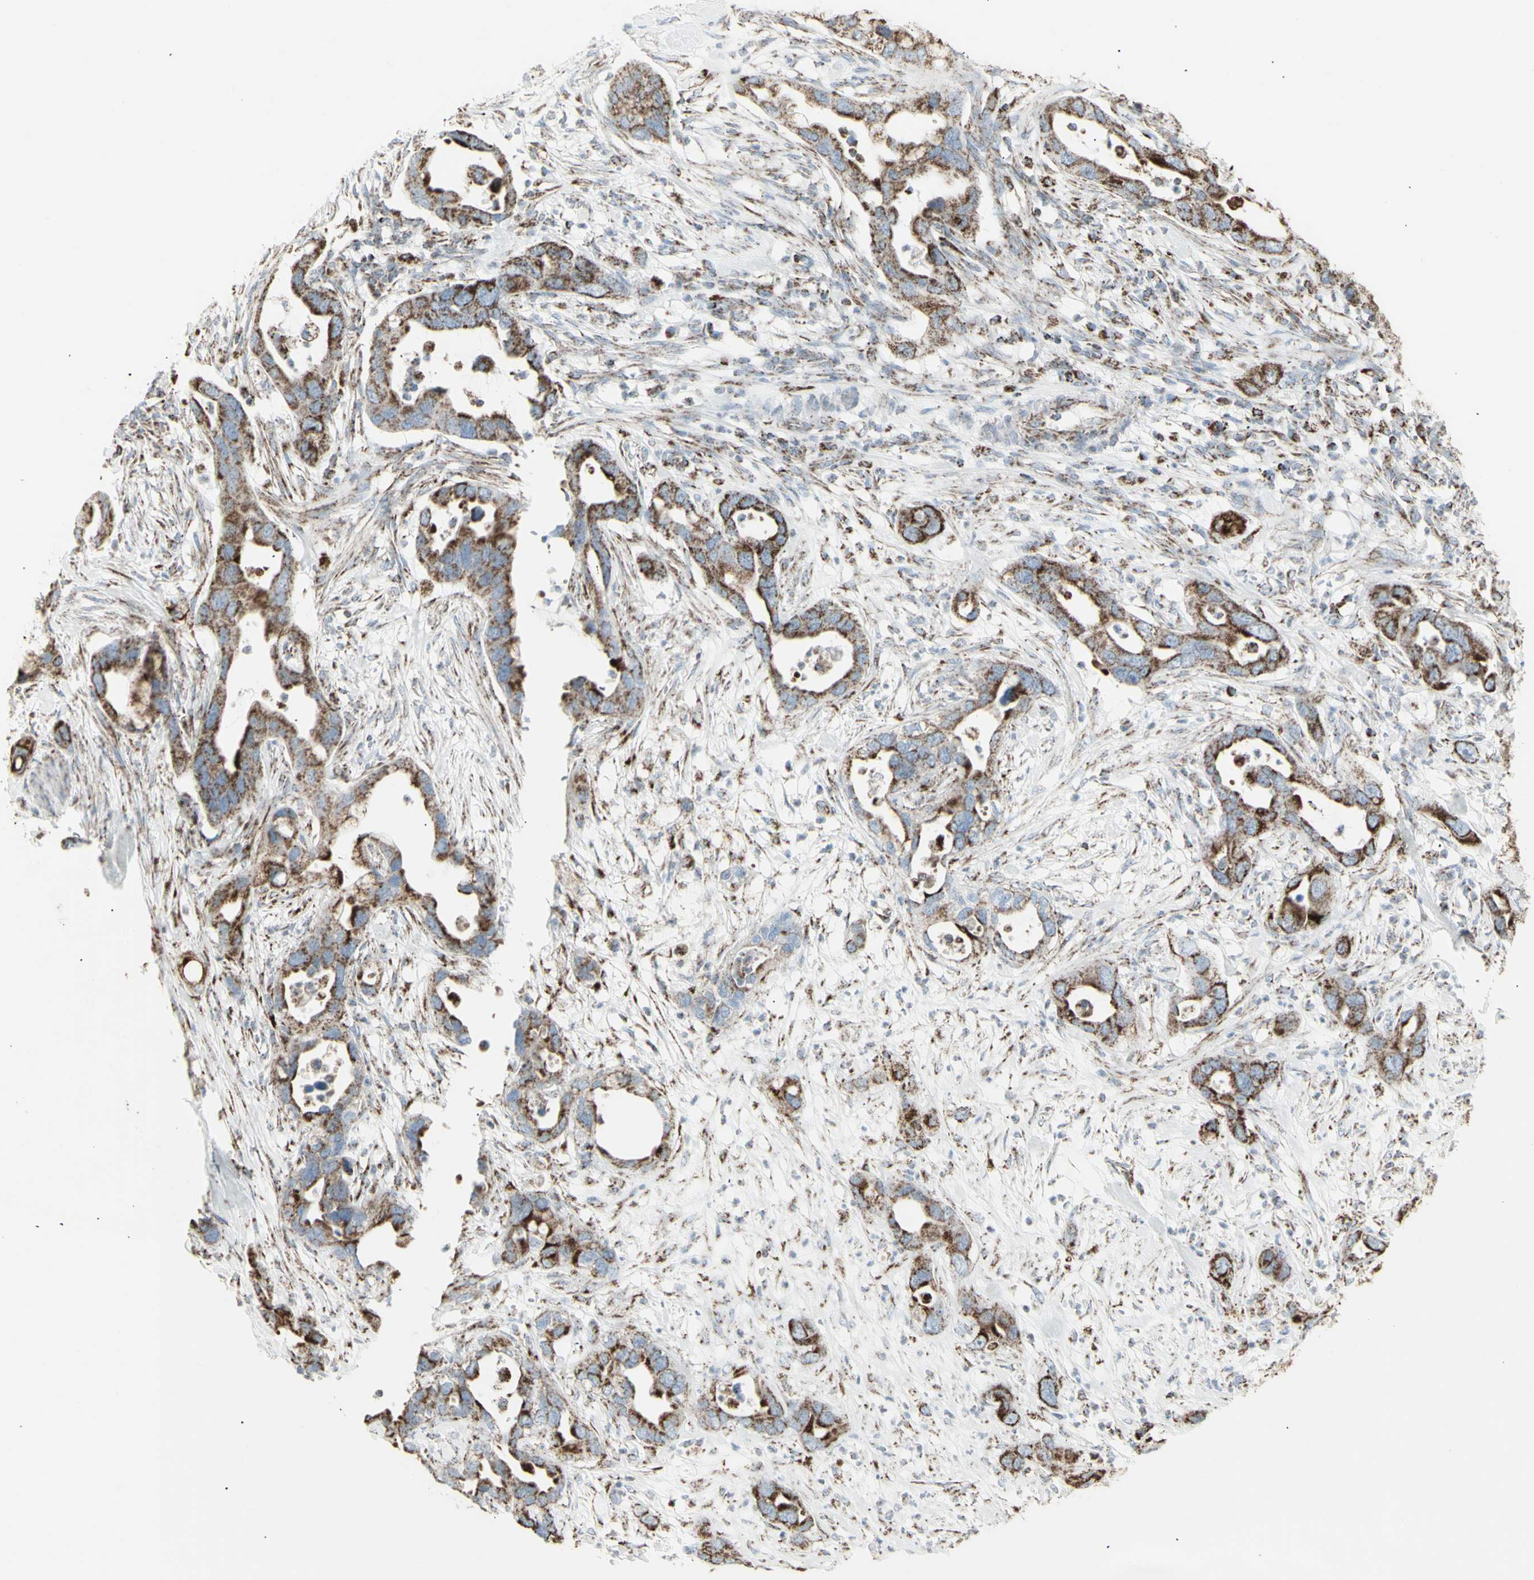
{"staining": {"intensity": "strong", "quantity": ">75%", "location": "cytoplasmic/membranous"}, "tissue": "pancreatic cancer", "cell_type": "Tumor cells", "image_type": "cancer", "snomed": [{"axis": "morphology", "description": "Adenocarcinoma, NOS"}, {"axis": "topography", "description": "Pancreas"}], "caption": "Protein expression analysis of human pancreatic cancer (adenocarcinoma) reveals strong cytoplasmic/membranous positivity in approximately >75% of tumor cells. The protein of interest is shown in brown color, while the nuclei are stained blue.", "gene": "PLGRKT", "patient": {"sex": "female", "age": 71}}